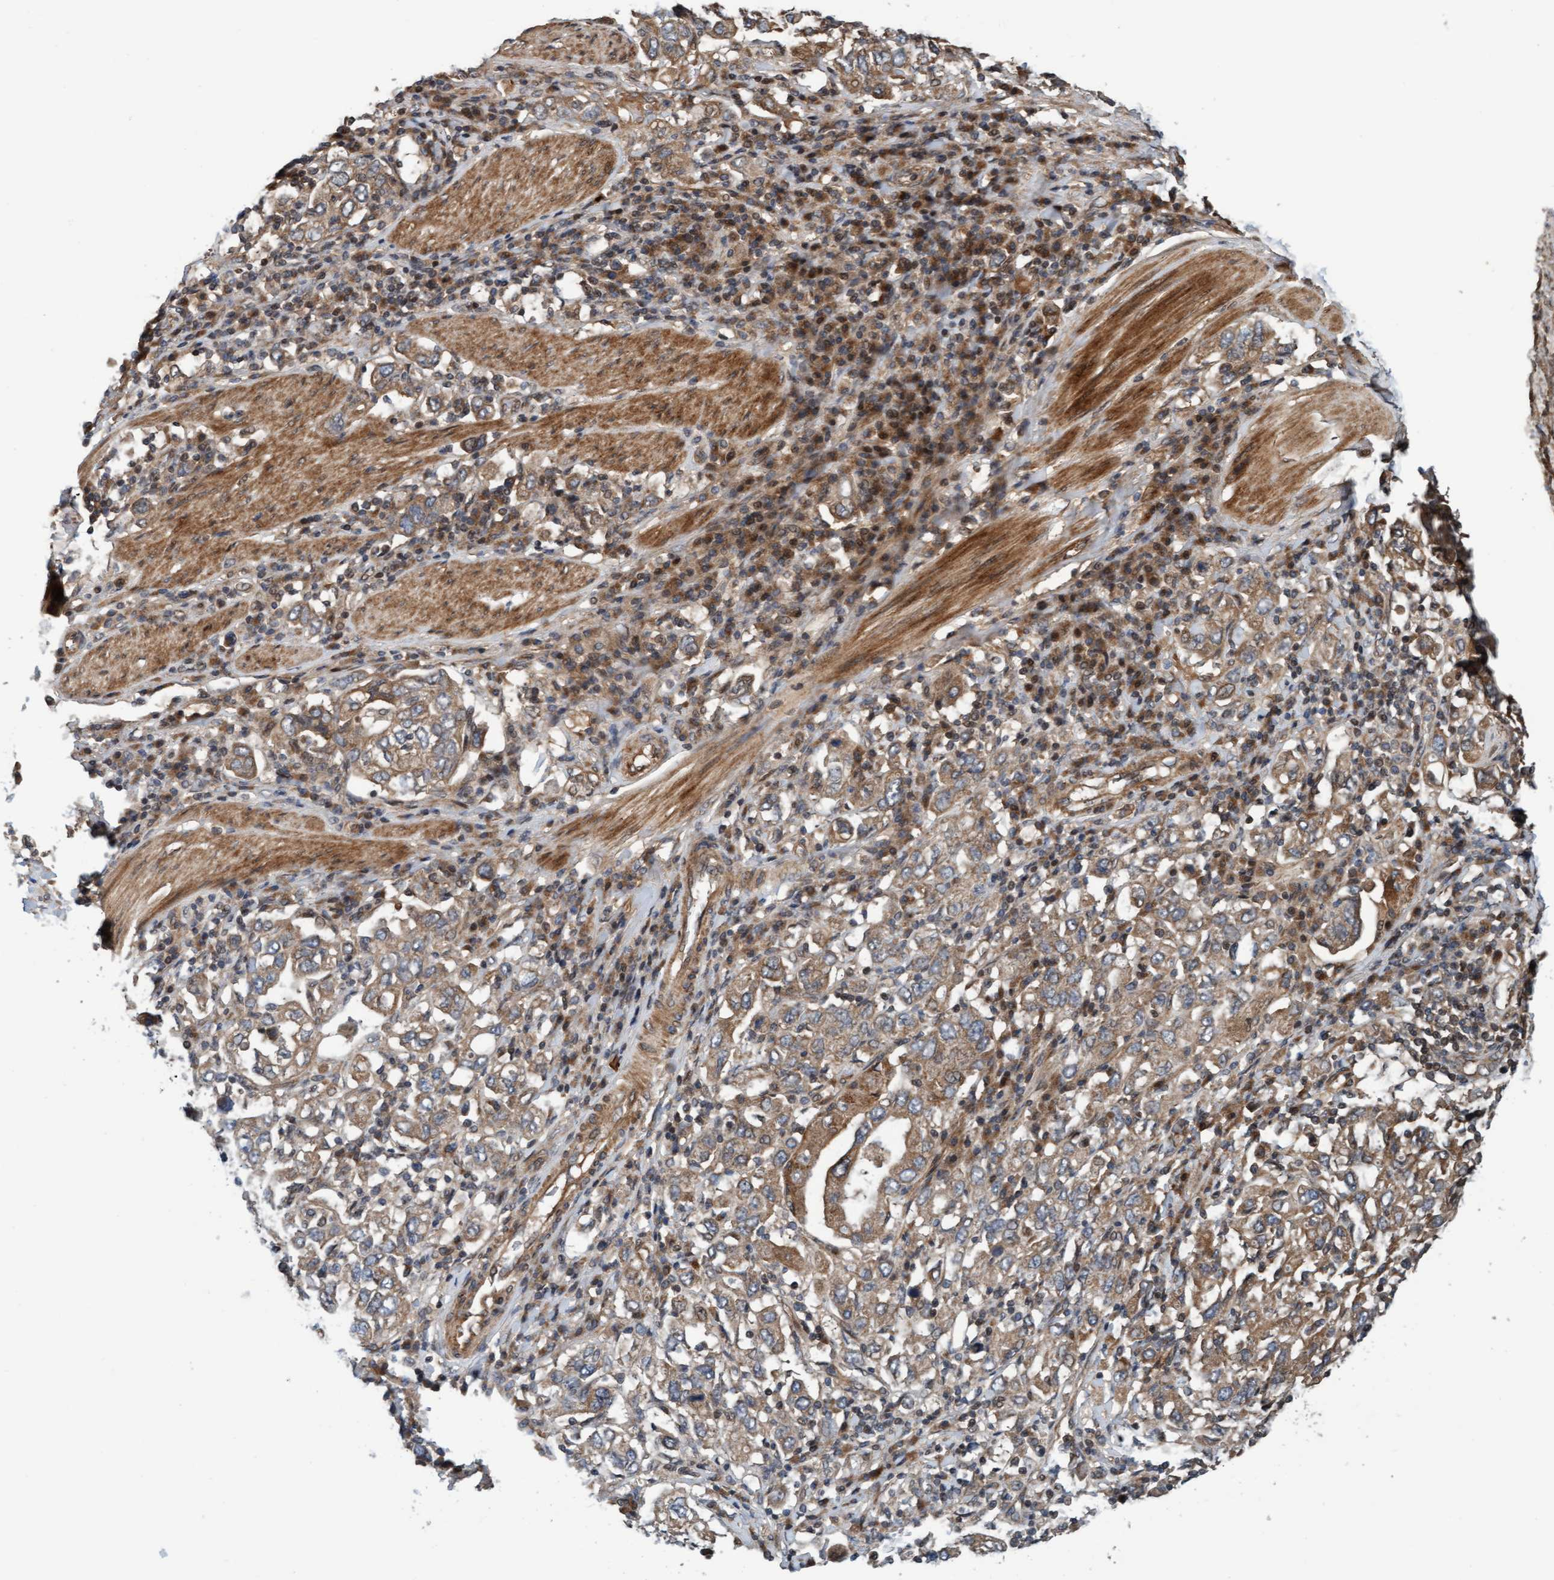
{"staining": {"intensity": "weak", "quantity": ">75%", "location": "cytoplasmic/membranous"}, "tissue": "stomach cancer", "cell_type": "Tumor cells", "image_type": "cancer", "snomed": [{"axis": "morphology", "description": "Adenocarcinoma, NOS"}, {"axis": "topography", "description": "Stomach, upper"}], "caption": "This histopathology image demonstrates stomach cancer (adenocarcinoma) stained with IHC to label a protein in brown. The cytoplasmic/membranous of tumor cells show weak positivity for the protein. Nuclei are counter-stained blue.", "gene": "MLXIP", "patient": {"sex": "male", "age": 62}}